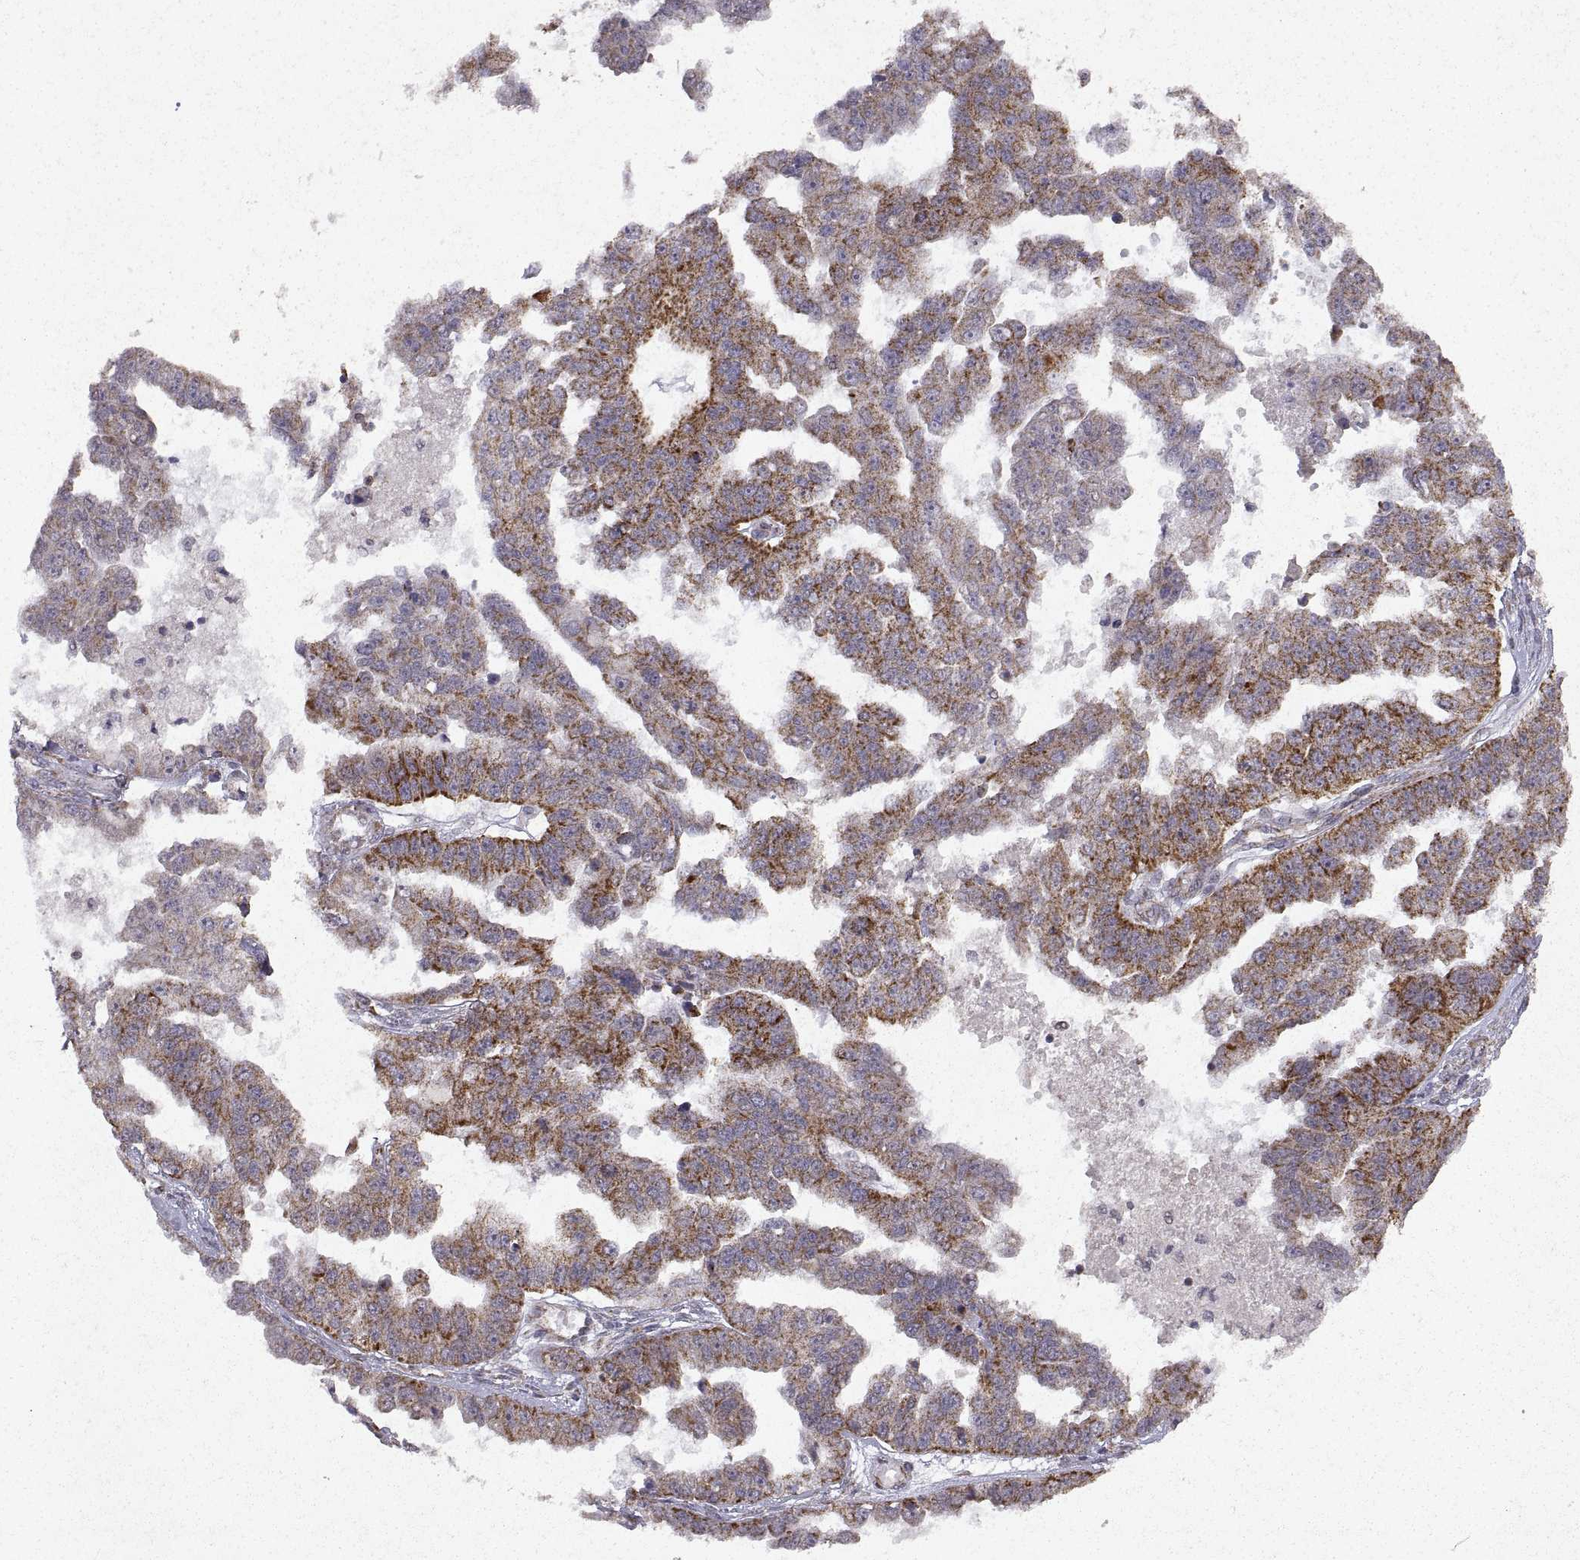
{"staining": {"intensity": "moderate", "quantity": "25%-75%", "location": "cytoplasmic/membranous"}, "tissue": "ovarian cancer", "cell_type": "Tumor cells", "image_type": "cancer", "snomed": [{"axis": "morphology", "description": "Cystadenocarcinoma, serous, NOS"}, {"axis": "topography", "description": "Ovary"}], "caption": "The image exhibits a brown stain indicating the presence of a protein in the cytoplasmic/membranous of tumor cells in ovarian serous cystadenocarcinoma.", "gene": "MANBAL", "patient": {"sex": "female", "age": 58}}